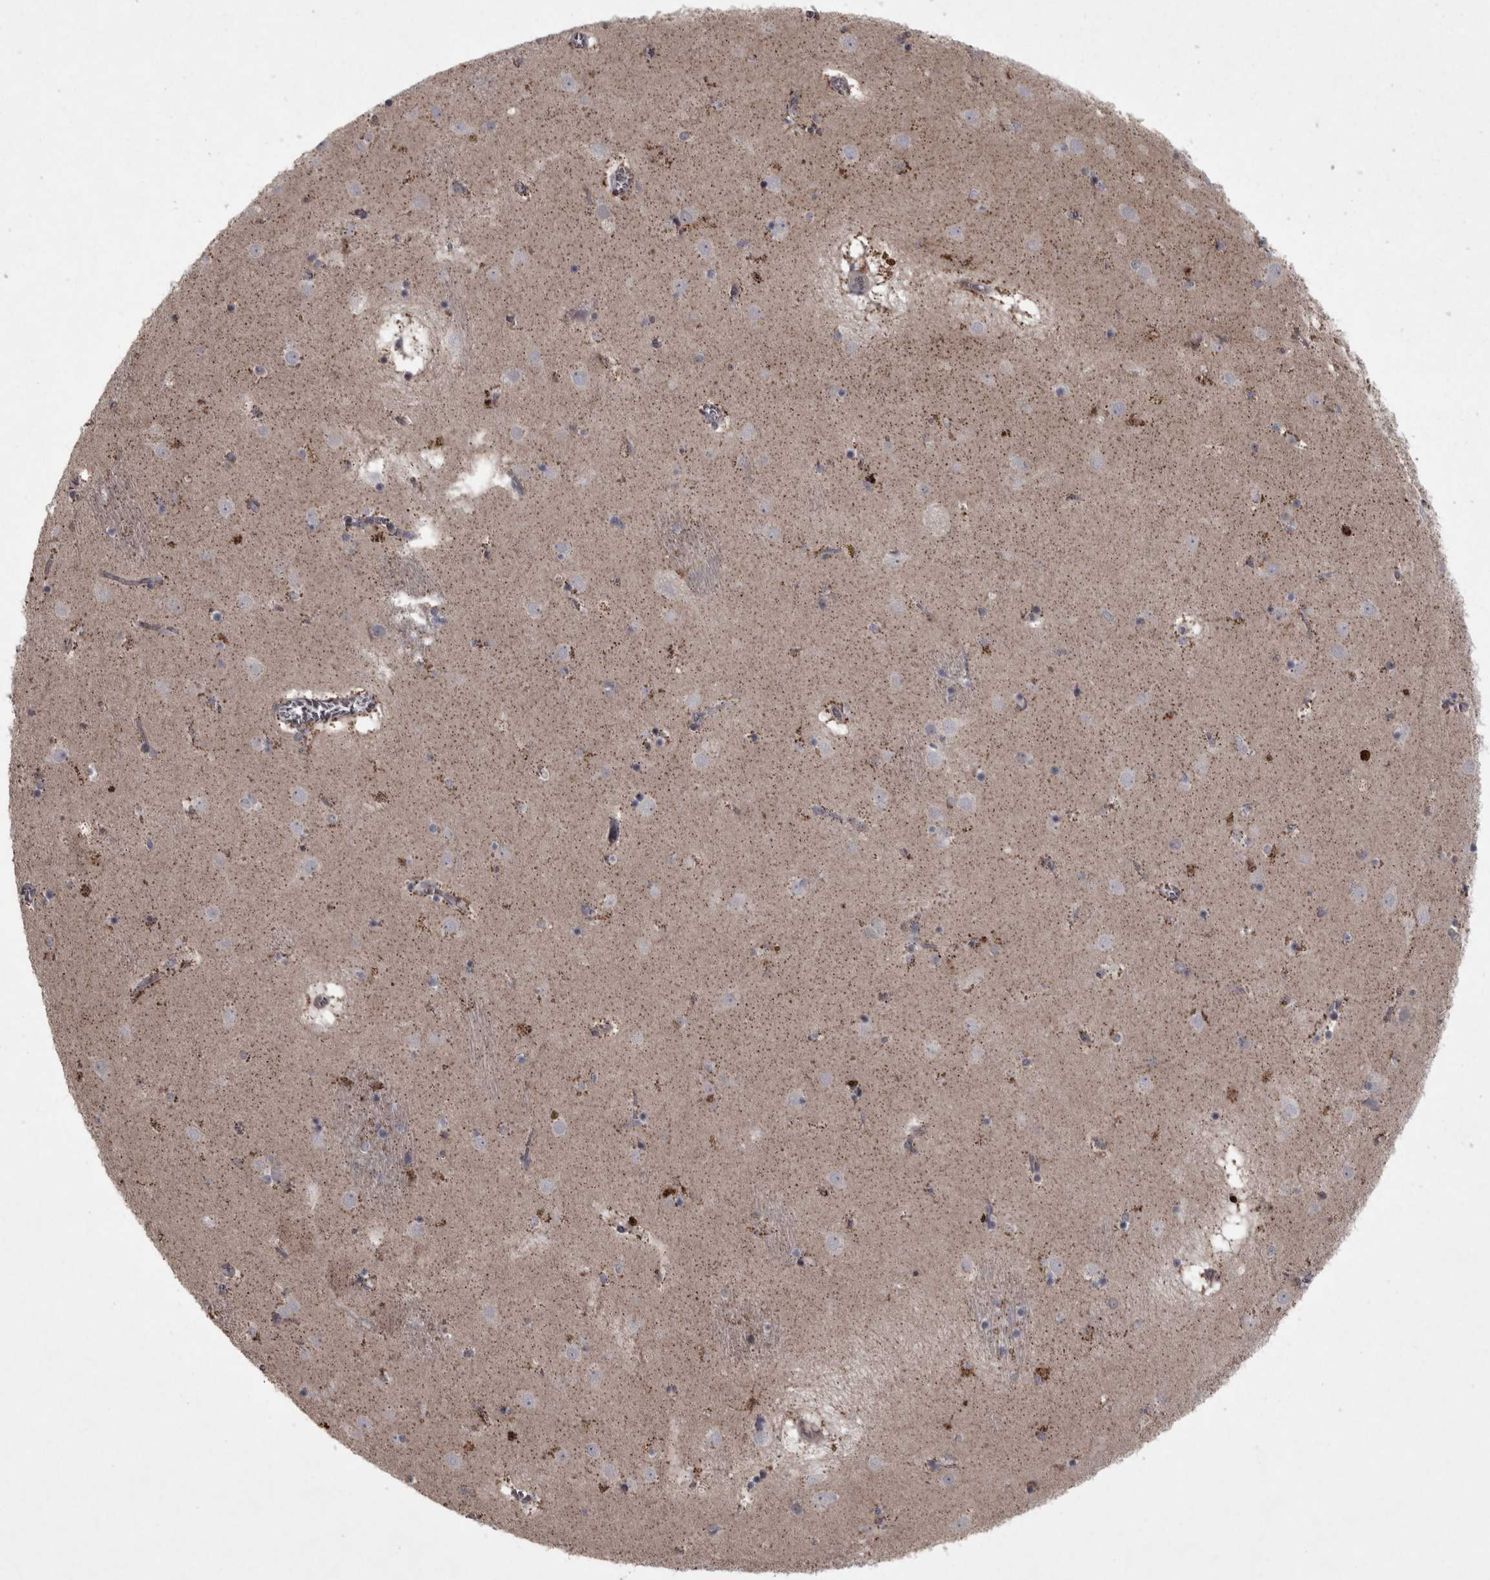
{"staining": {"intensity": "moderate", "quantity": "<25%", "location": "cytoplasmic/membranous"}, "tissue": "caudate", "cell_type": "Glial cells", "image_type": "normal", "snomed": [{"axis": "morphology", "description": "Normal tissue, NOS"}, {"axis": "topography", "description": "Lateral ventricle wall"}], "caption": "This is a micrograph of immunohistochemistry staining of normal caudate, which shows moderate expression in the cytoplasmic/membranous of glial cells.", "gene": "PCDH17", "patient": {"sex": "male", "age": 70}}